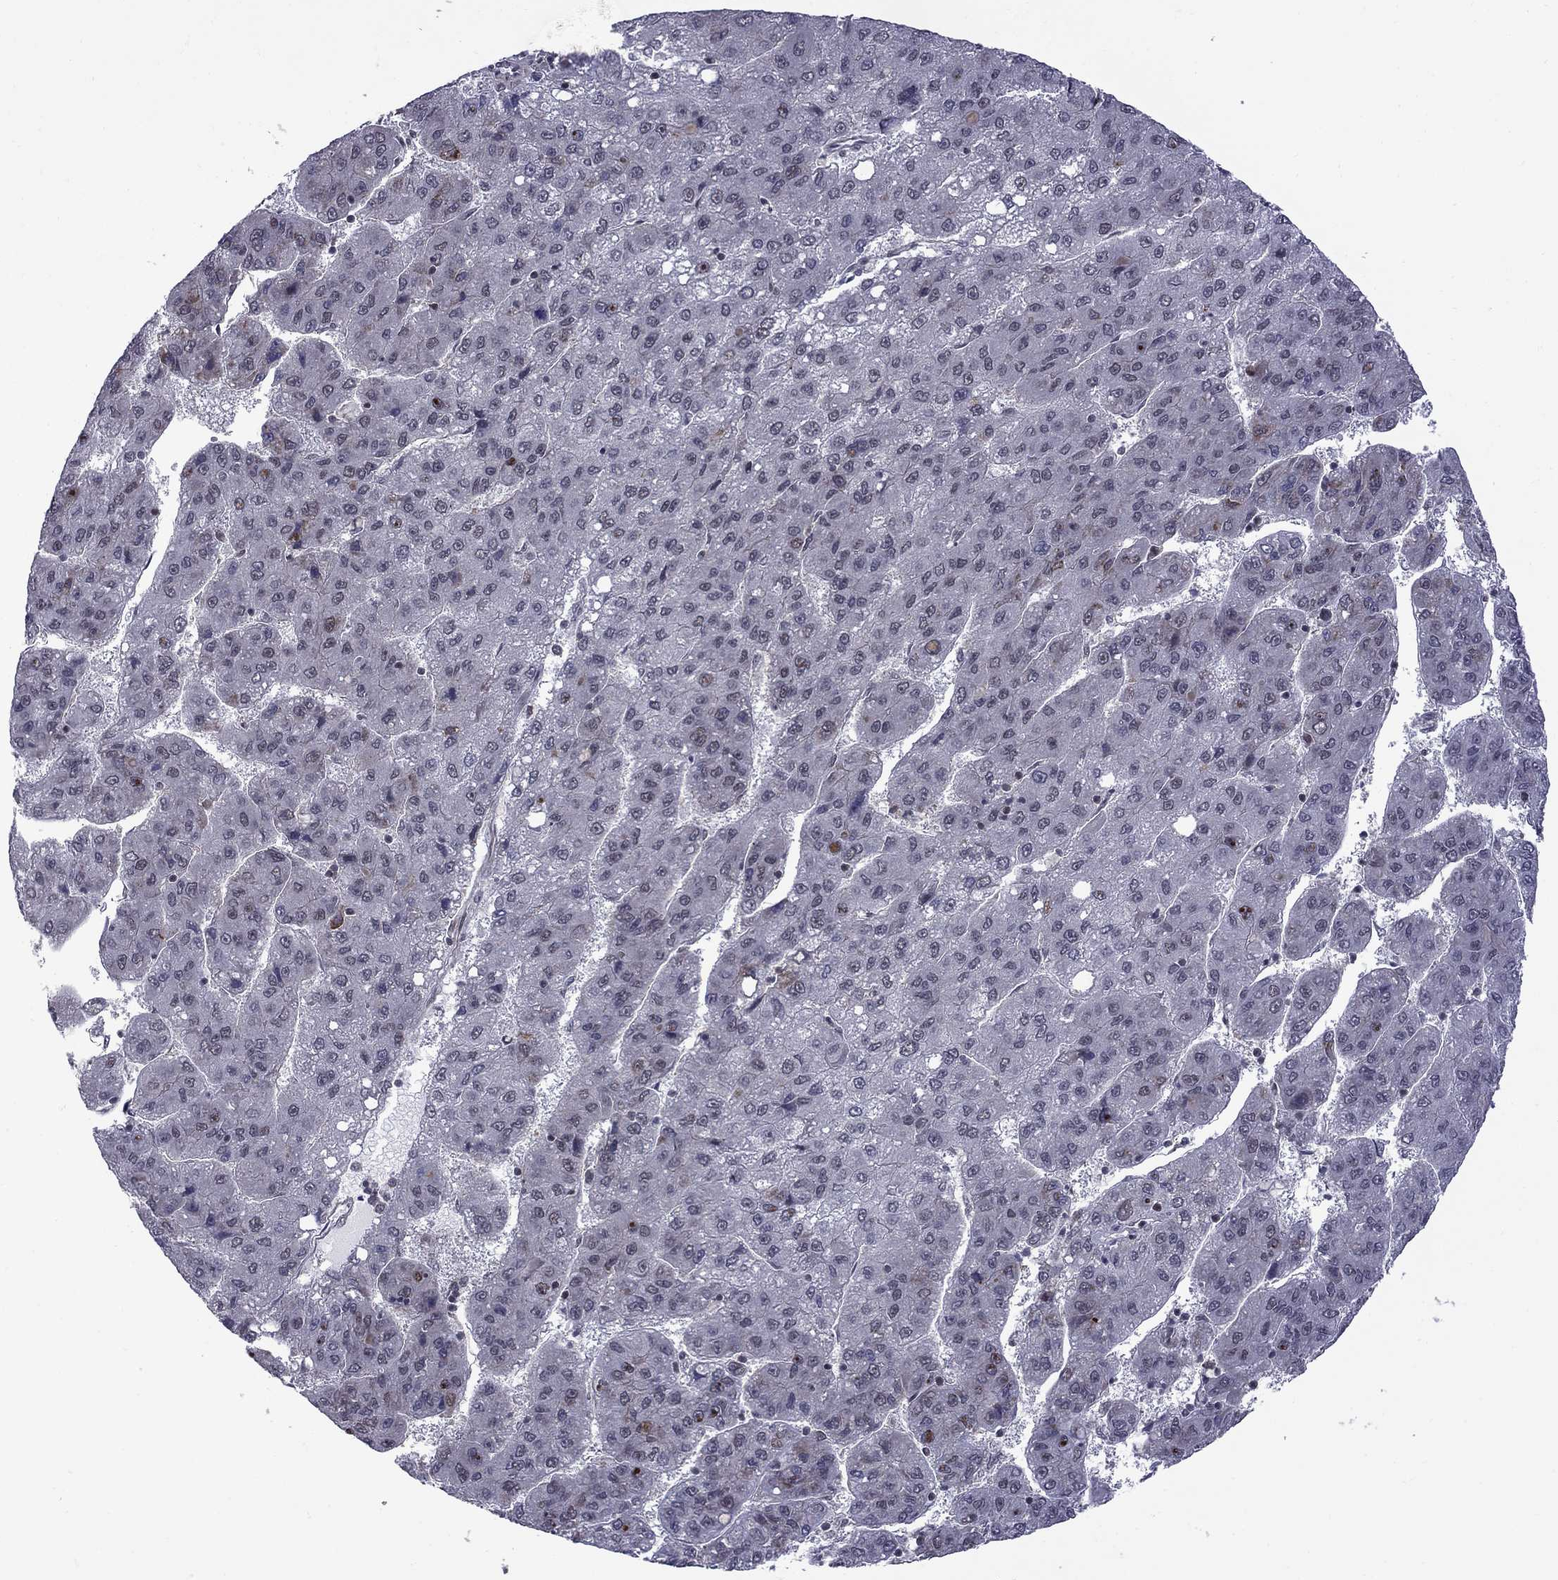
{"staining": {"intensity": "moderate", "quantity": "<25%", "location": "cytoplasmic/membranous"}, "tissue": "liver cancer", "cell_type": "Tumor cells", "image_type": "cancer", "snomed": [{"axis": "morphology", "description": "Carcinoma, Hepatocellular, NOS"}, {"axis": "topography", "description": "Liver"}], "caption": "Liver hepatocellular carcinoma was stained to show a protein in brown. There is low levels of moderate cytoplasmic/membranous staining in approximately <25% of tumor cells.", "gene": "BRF1", "patient": {"sex": "female", "age": 82}}